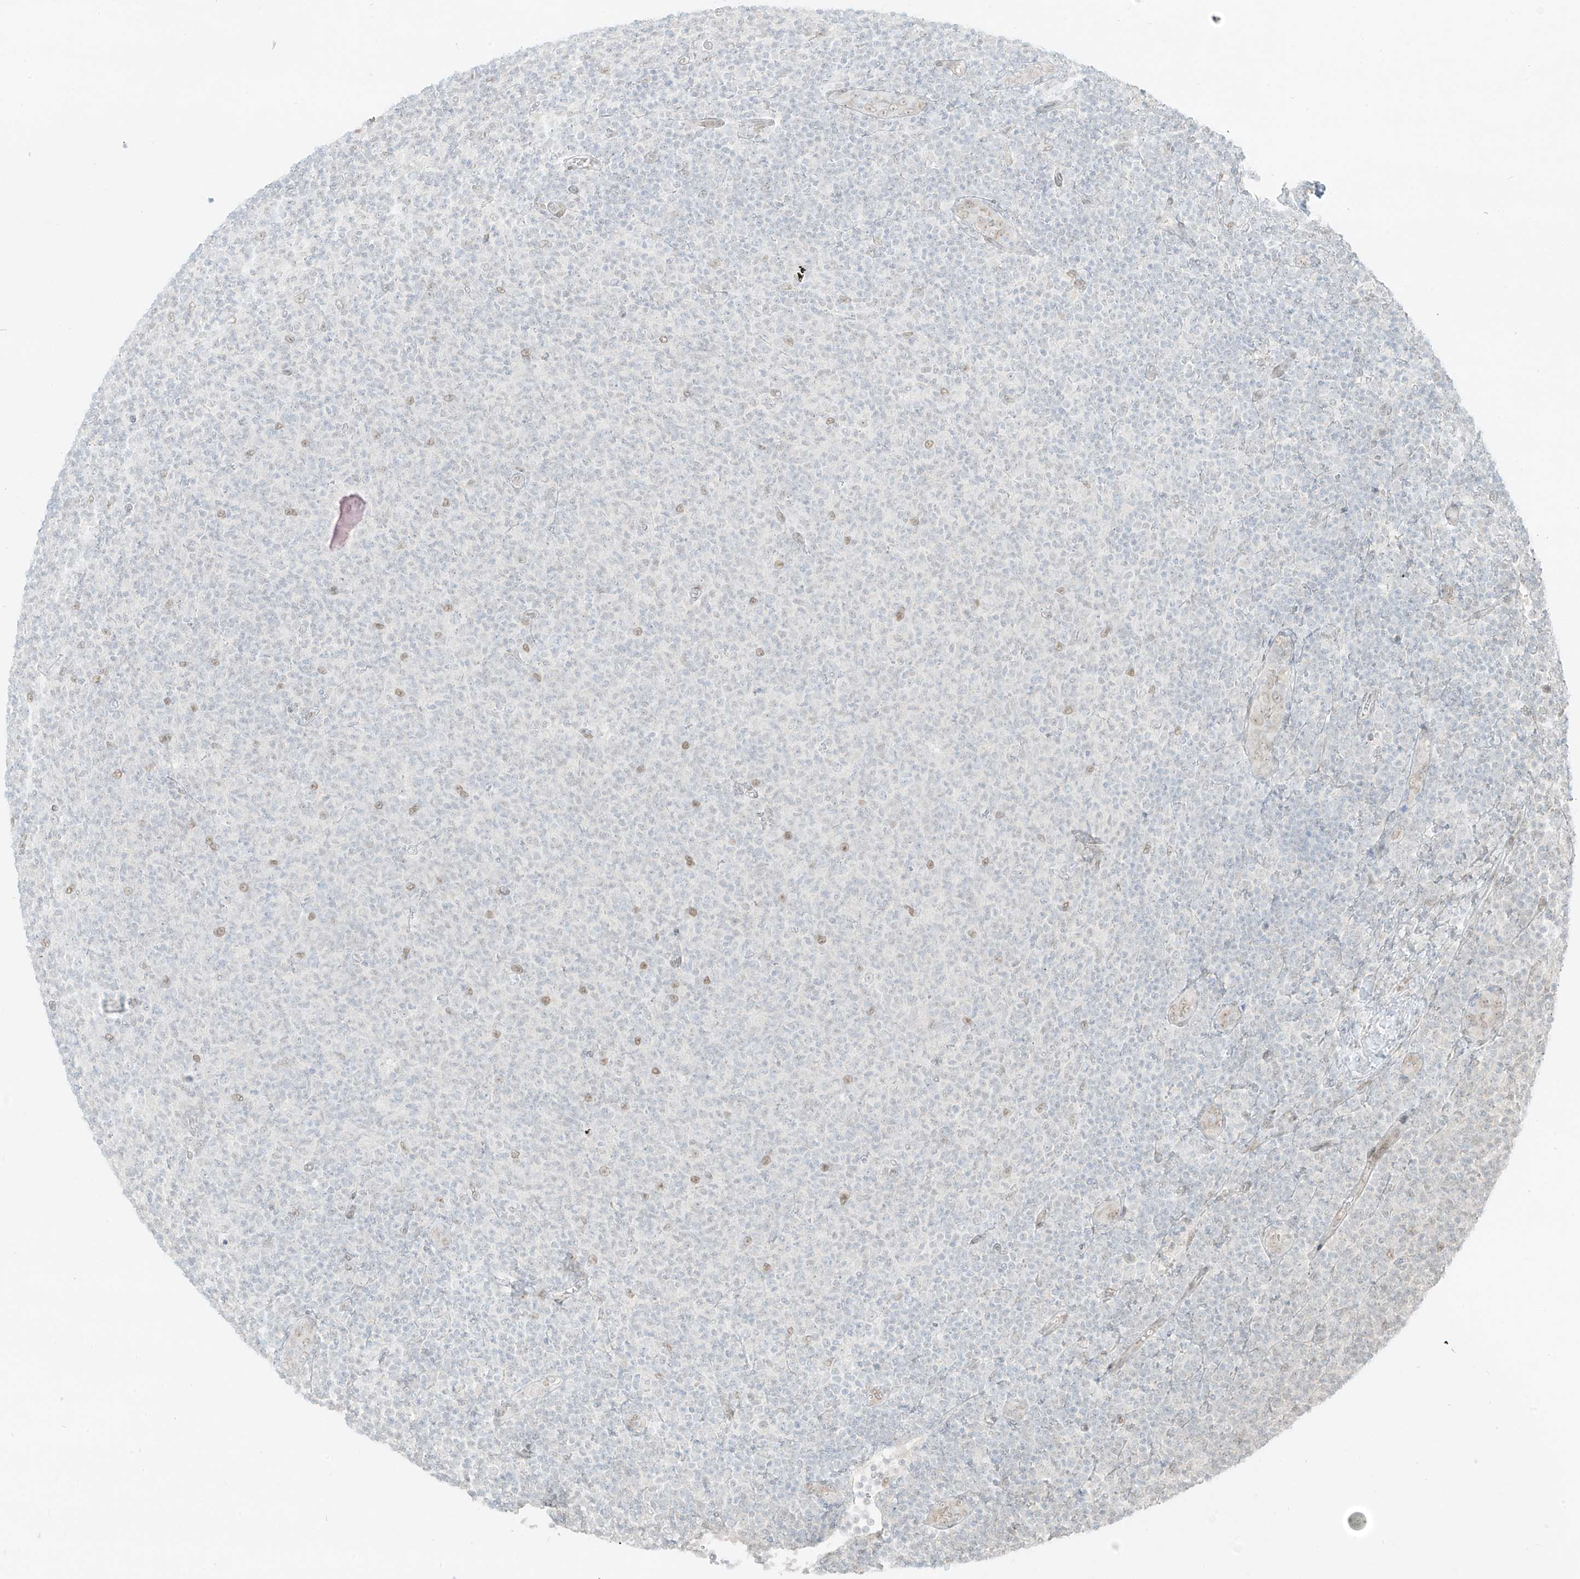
{"staining": {"intensity": "weak", "quantity": "<25%", "location": "nuclear"}, "tissue": "lymphoma", "cell_type": "Tumor cells", "image_type": "cancer", "snomed": [{"axis": "morphology", "description": "Malignant lymphoma, non-Hodgkin's type, Low grade"}, {"axis": "topography", "description": "Lymph node"}], "caption": "Lymphoma was stained to show a protein in brown. There is no significant positivity in tumor cells. The staining was performed using DAB to visualize the protein expression in brown, while the nuclei were stained in blue with hematoxylin (Magnification: 20x).", "gene": "ZNF774", "patient": {"sex": "male", "age": 66}}